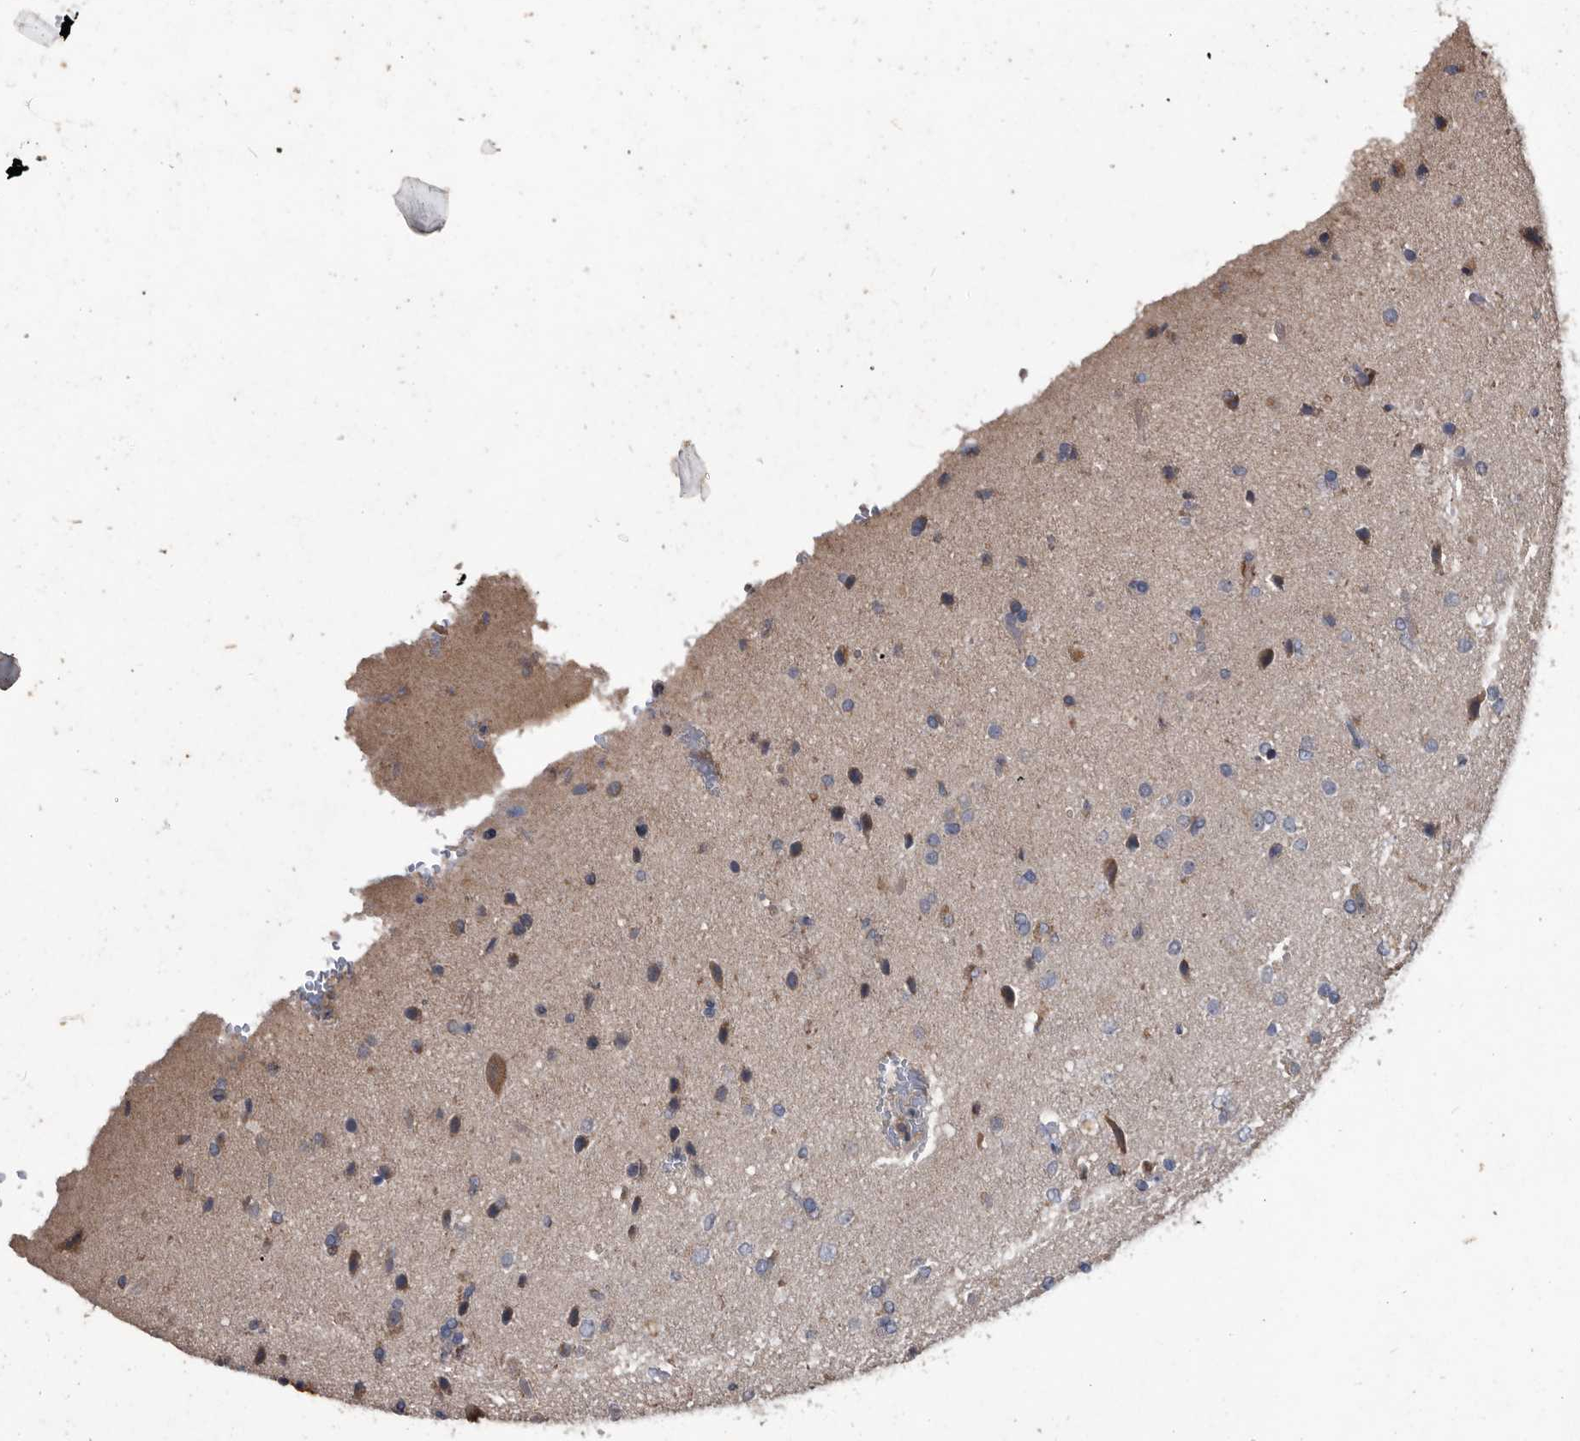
{"staining": {"intensity": "moderate", "quantity": "<25%", "location": "cytoplasmic/membranous"}, "tissue": "glioma", "cell_type": "Tumor cells", "image_type": "cancer", "snomed": [{"axis": "morphology", "description": "Glioma, malignant, High grade"}, {"axis": "topography", "description": "Brain"}], "caption": "This is an image of immunohistochemistry (IHC) staining of malignant glioma (high-grade), which shows moderate positivity in the cytoplasmic/membranous of tumor cells.", "gene": "NRBP1", "patient": {"sex": "male", "age": 71}}